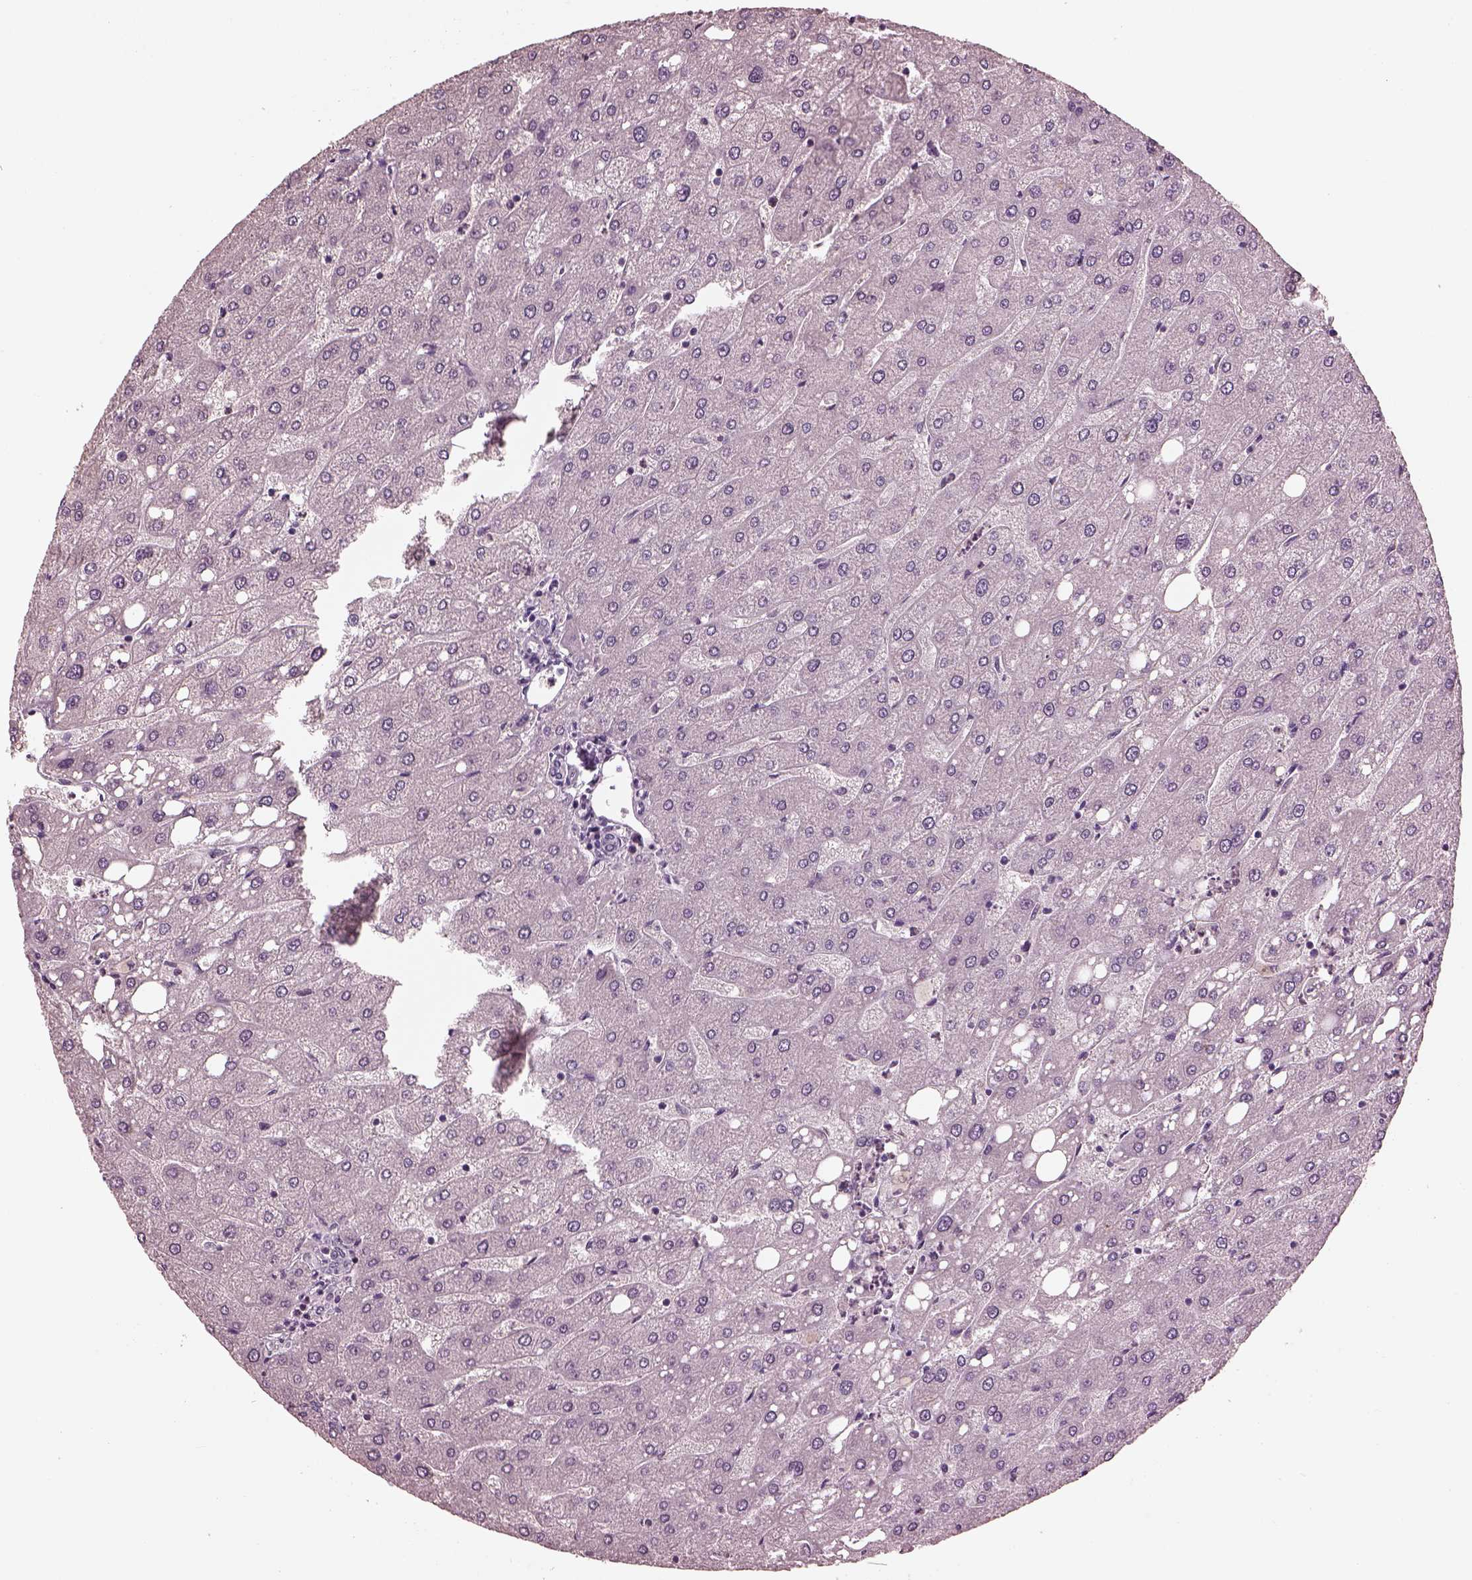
{"staining": {"intensity": "negative", "quantity": "none", "location": "none"}, "tissue": "liver", "cell_type": "Cholangiocytes", "image_type": "normal", "snomed": [{"axis": "morphology", "description": "Normal tissue, NOS"}, {"axis": "topography", "description": "Liver"}], "caption": "Immunohistochemistry micrograph of benign liver: human liver stained with DAB (3,3'-diaminobenzidine) demonstrates no significant protein positivity in cholangiocytes.", "gene": "TSKS", "patient": {"sex": "male", "age": 67}}